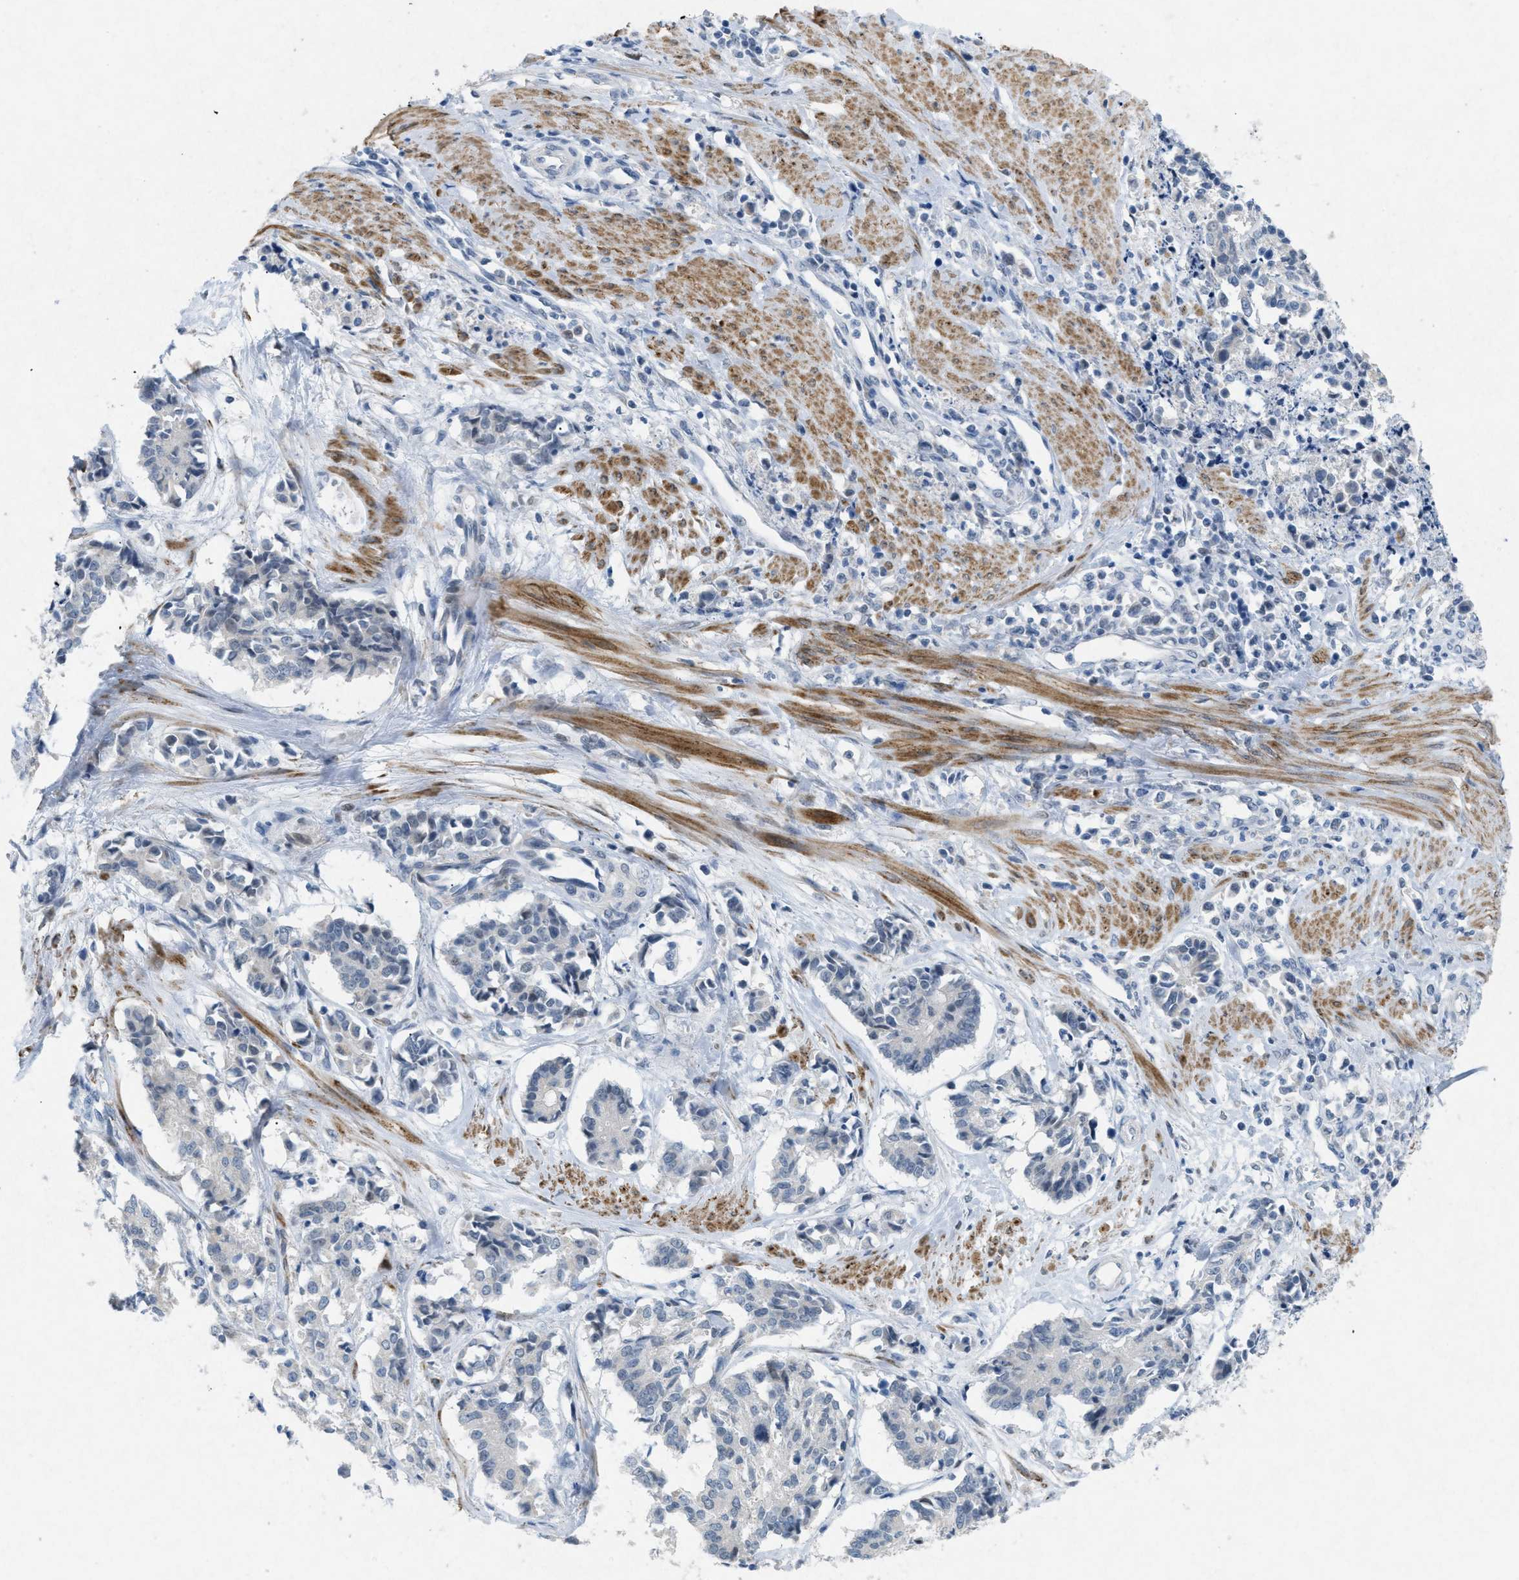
{"staining": {"intensity": "negative", "quantity": "none", "location": "none"}, "tissue": "cervical cancer", "cell_type": "Tumor cells", "image_type": "cancer", "snomed": [{"axis": "morphology", "description": "Squamous cell carcinoma, NOS"}, {"axis": "topography", "description": "Cervix"}], "caption": "This is an immunohistochemistry photomicrograph of human cervical cancer (squamous cell carcinoma). There is no staining in tumor cells.", "gene": "TASOR", "patient": {"sex": "female", "age": 35}}